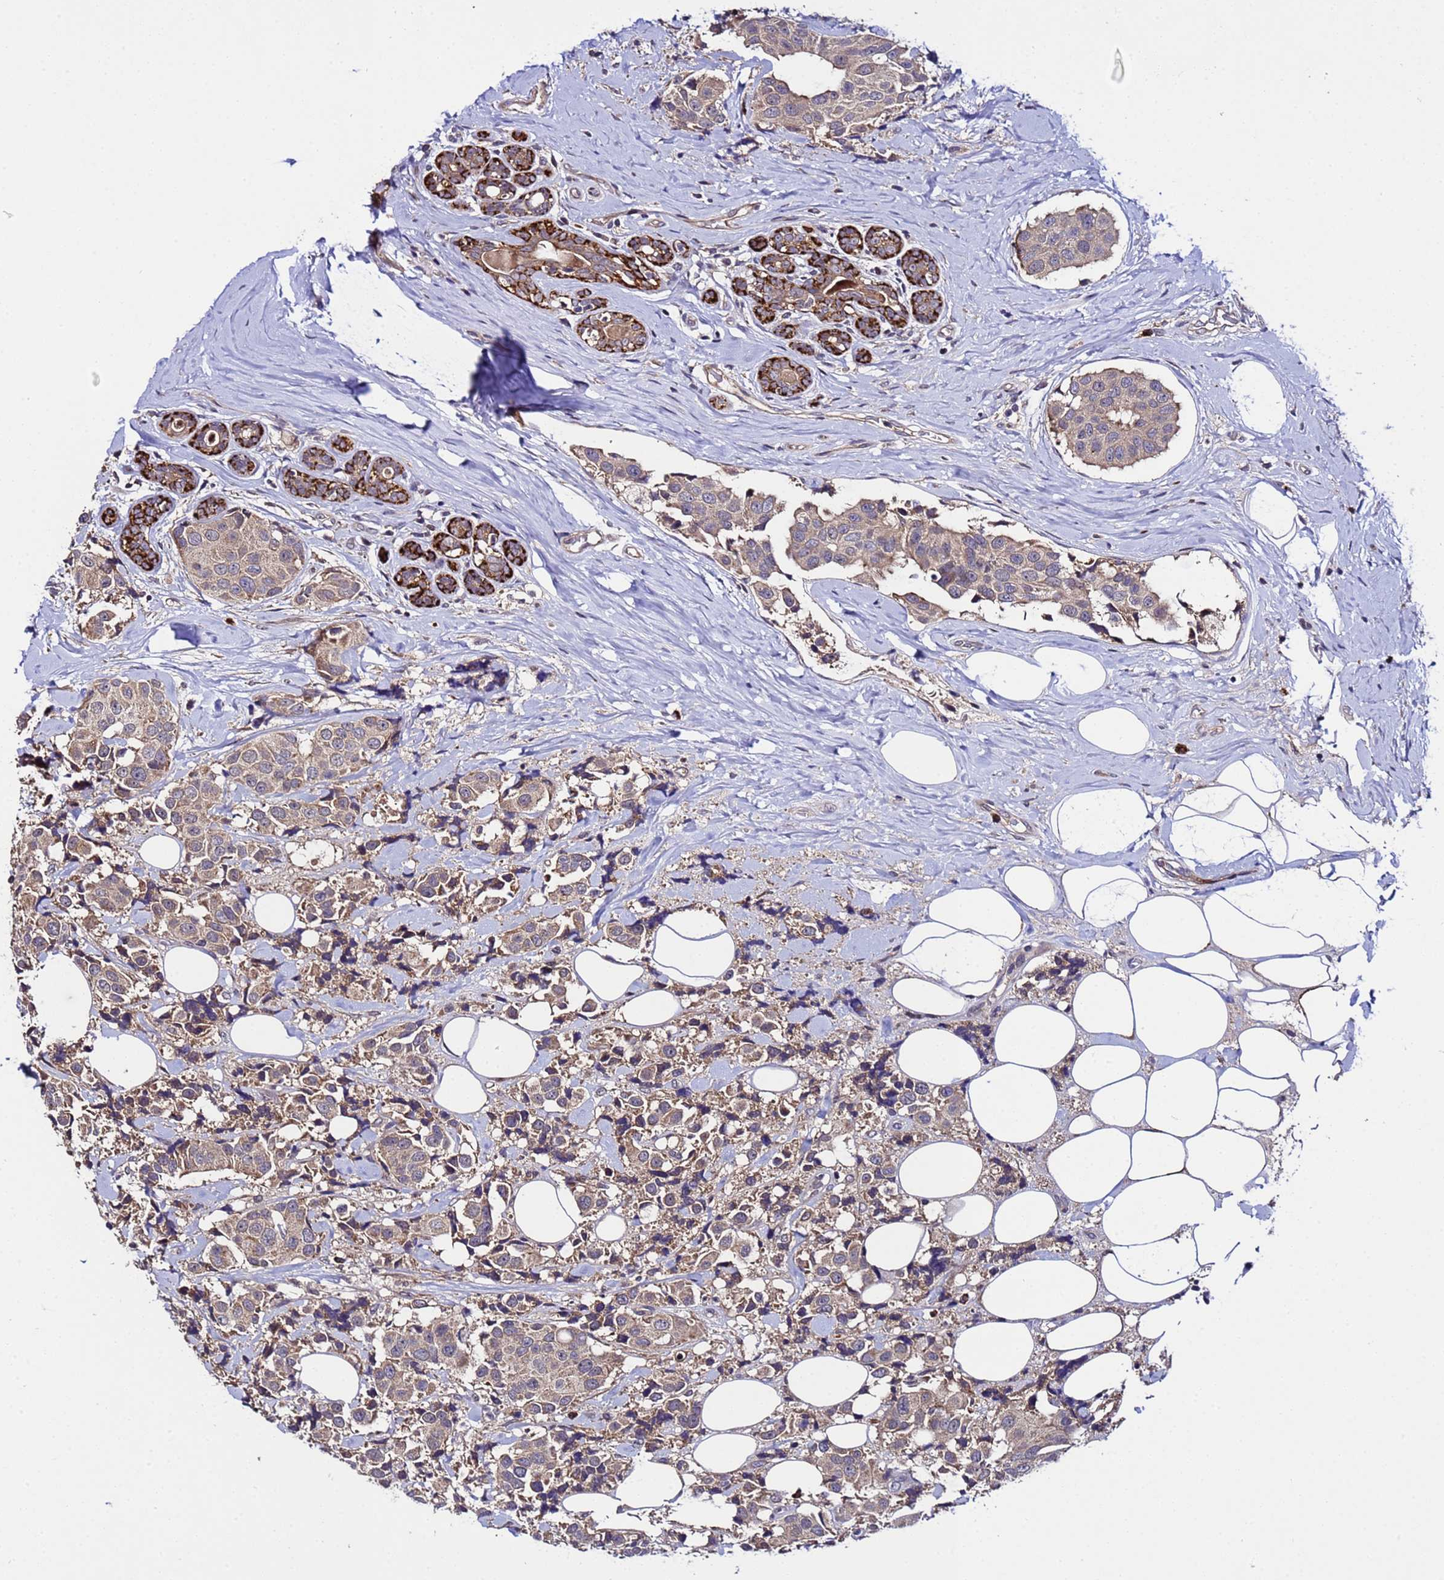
{"staining": {"intensity": "weak", "quantity": "25%-75%", "location": "cytoplasmic/membranous"}, "tissue": "breast cancer", "cell_type": "Tumor cells", "image_type": "cancer", "snomed": [{"axis": "morphology", "description": "Normal tissue, NOS"}, {"axis": "morphology", "description": "Duct carcinoma"}, {"axis": "topography", "description": "Breast"}], "caption": "DAB immunohistochemical staining of breast cancer displays weak cytoplasmic/membranous protein positivity in approximately 25%-75% of tumor cells. Nuclei are stained in blue.", "gene": "PLXDC2", "patient": {"sex": "female", "age": 39}}